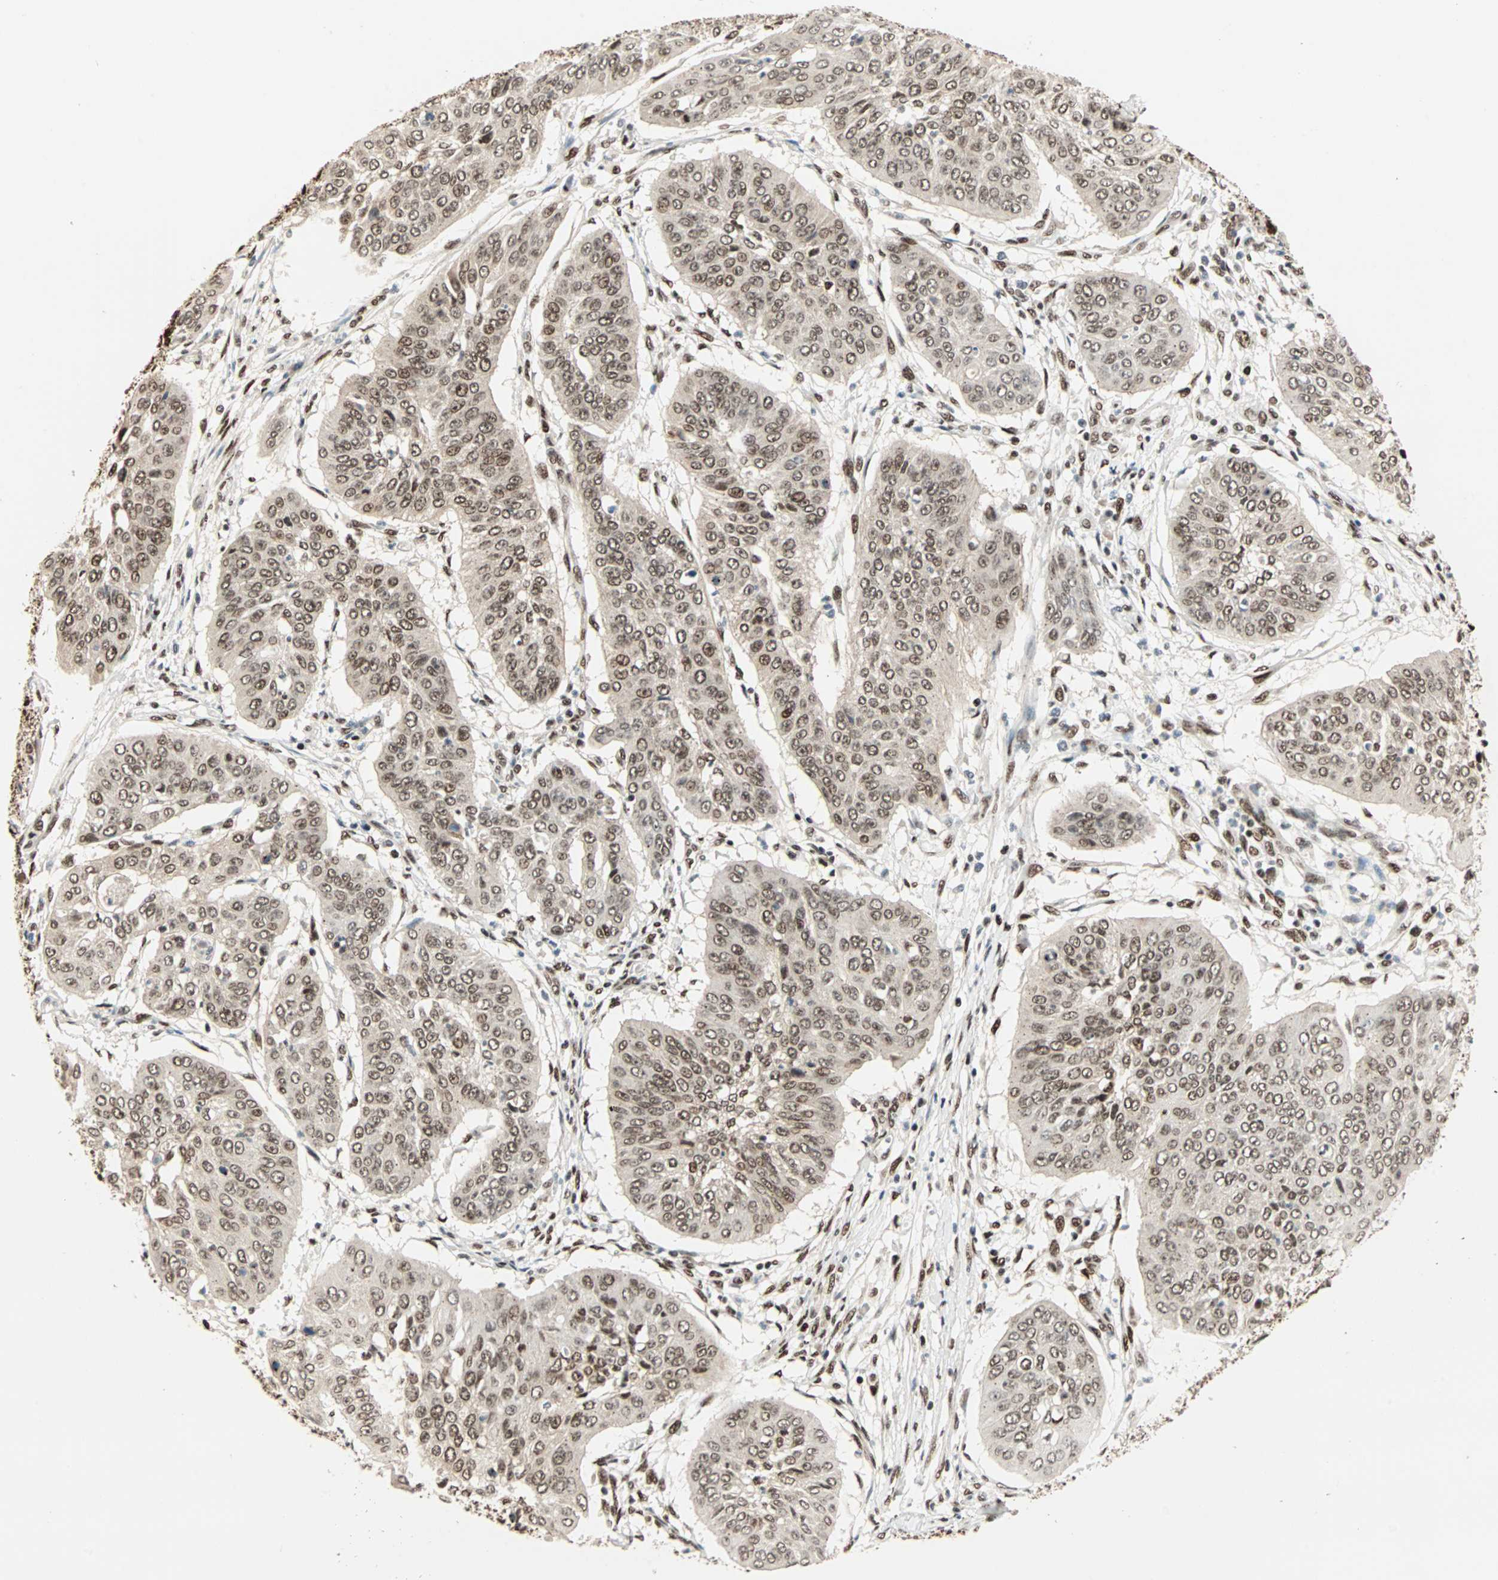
{"staining": {"intensity": "moderate", "quantity": ">75%", "location": "nuclear"}, "tissue": "cervical cancer", "cell_type": "Tumor cells", "image_type": "cancer", "snomed": [{"axis": "morphology", "description": "Normal tissue, NOS"}, {"axis": "morphology", "description": "Squamous cell carcinoma, NOS"}, {"axis": "topography", "description": "Cervix"}], "caption": "Cervical squamous cell carcinoma stained with a protein marker exhibits moderate staining in tumor cells.", "gene": "BLM", "patient": {"sex": "female", "age": 39}}